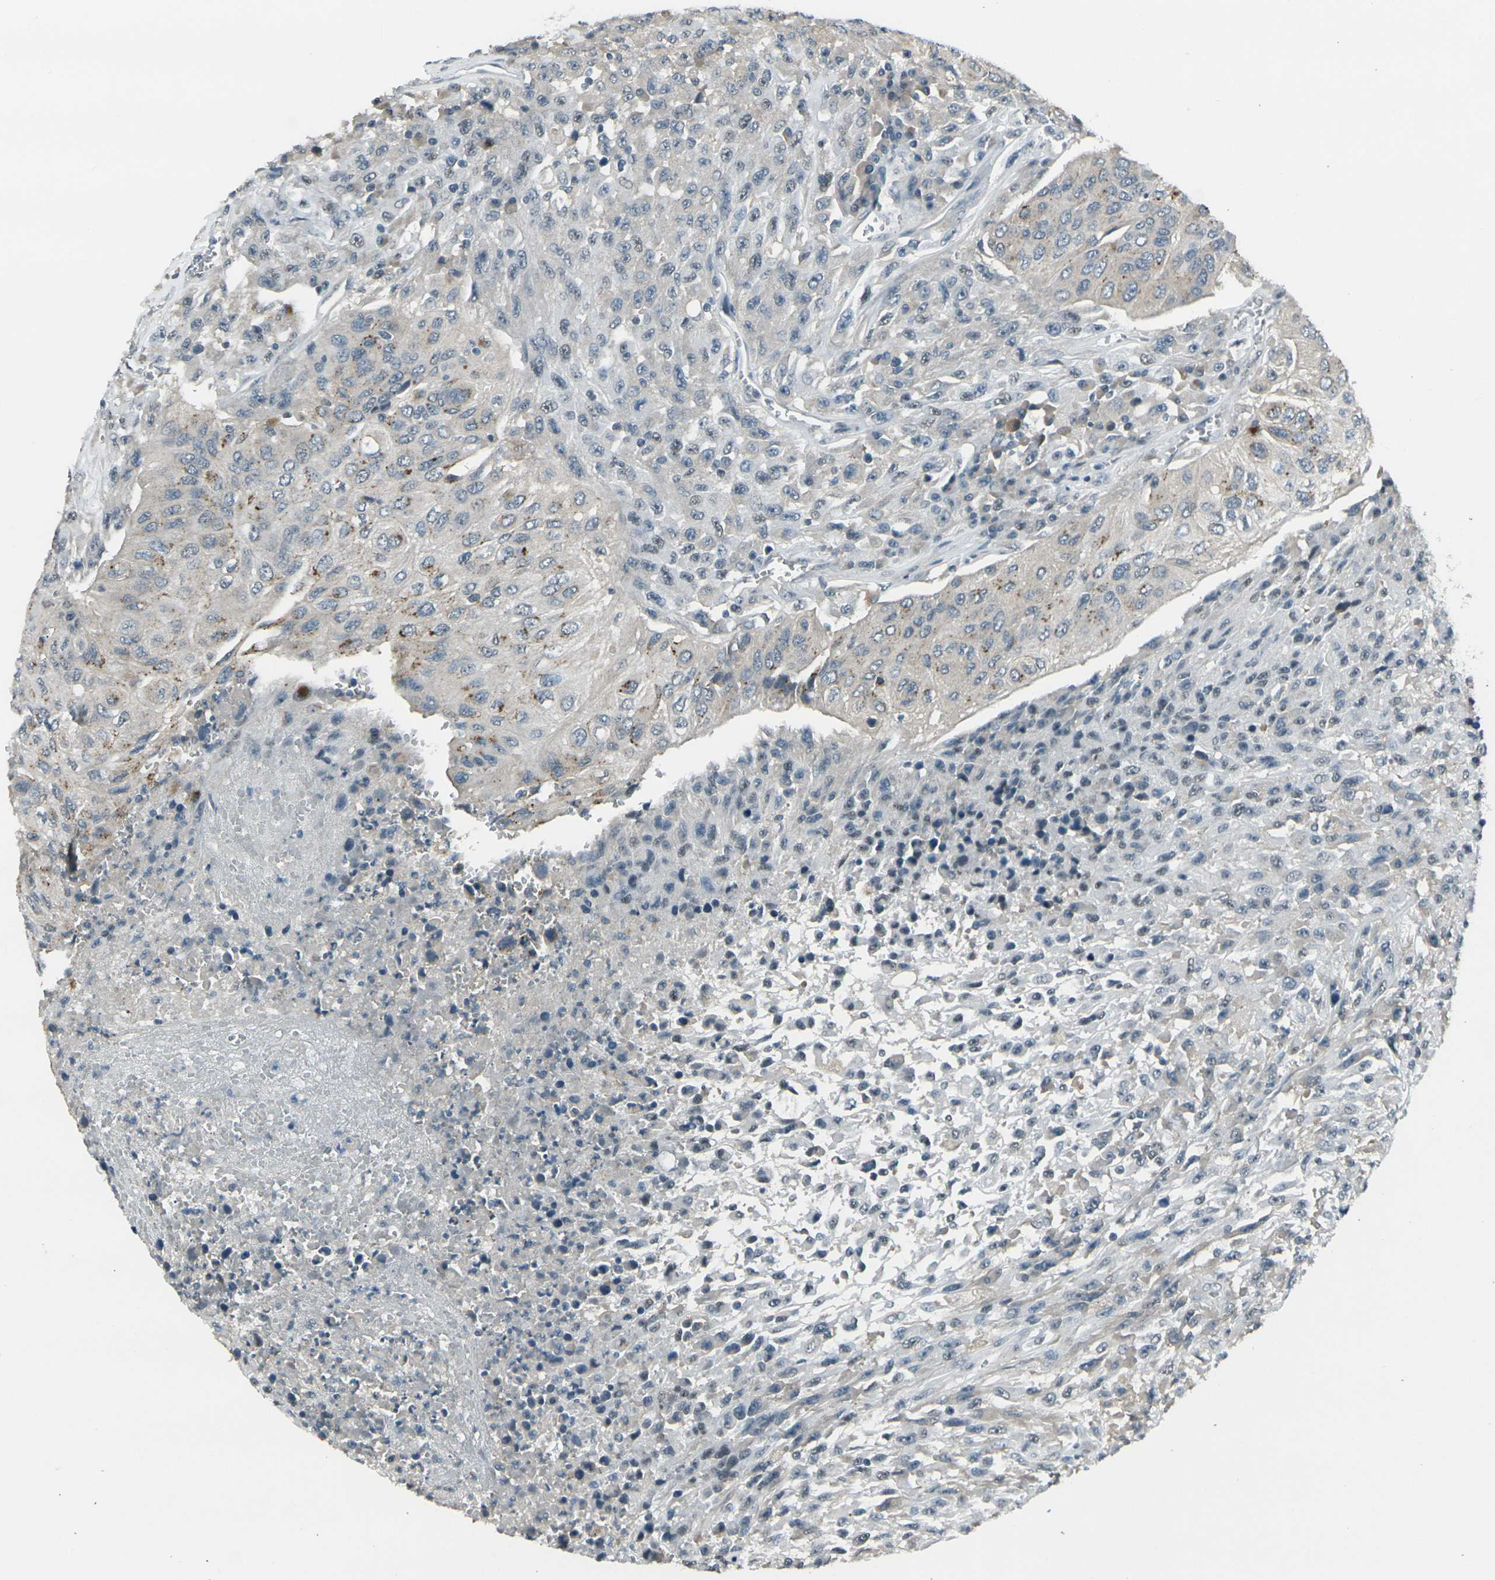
{"staining": {"intensity": "weak", "quantity": "<25%", "location": "cytoplasmic/membranous"}, "tissue": "urothelial cancer", "cell_type": "Tumor cells", "image_type": "cancer", "snomed": [{"axis": "morphology", "description": "Urothelial carcinoma, High grade"}, {"axis": "topography", "description": "Urinary bladder"}], "caption": "Immunohistochemical staining of human urothelial cancer shows no significant positivity in tumor cells. (Stains: DAB (3,3'-diaminobenzidine) immunohistochemistry (IHC) with hematoxylin counter stain, Microscopy: brightfield microscopy at high magnification).", "gene": "GPR19", "patient": {"sex": "male", "age": 66}}